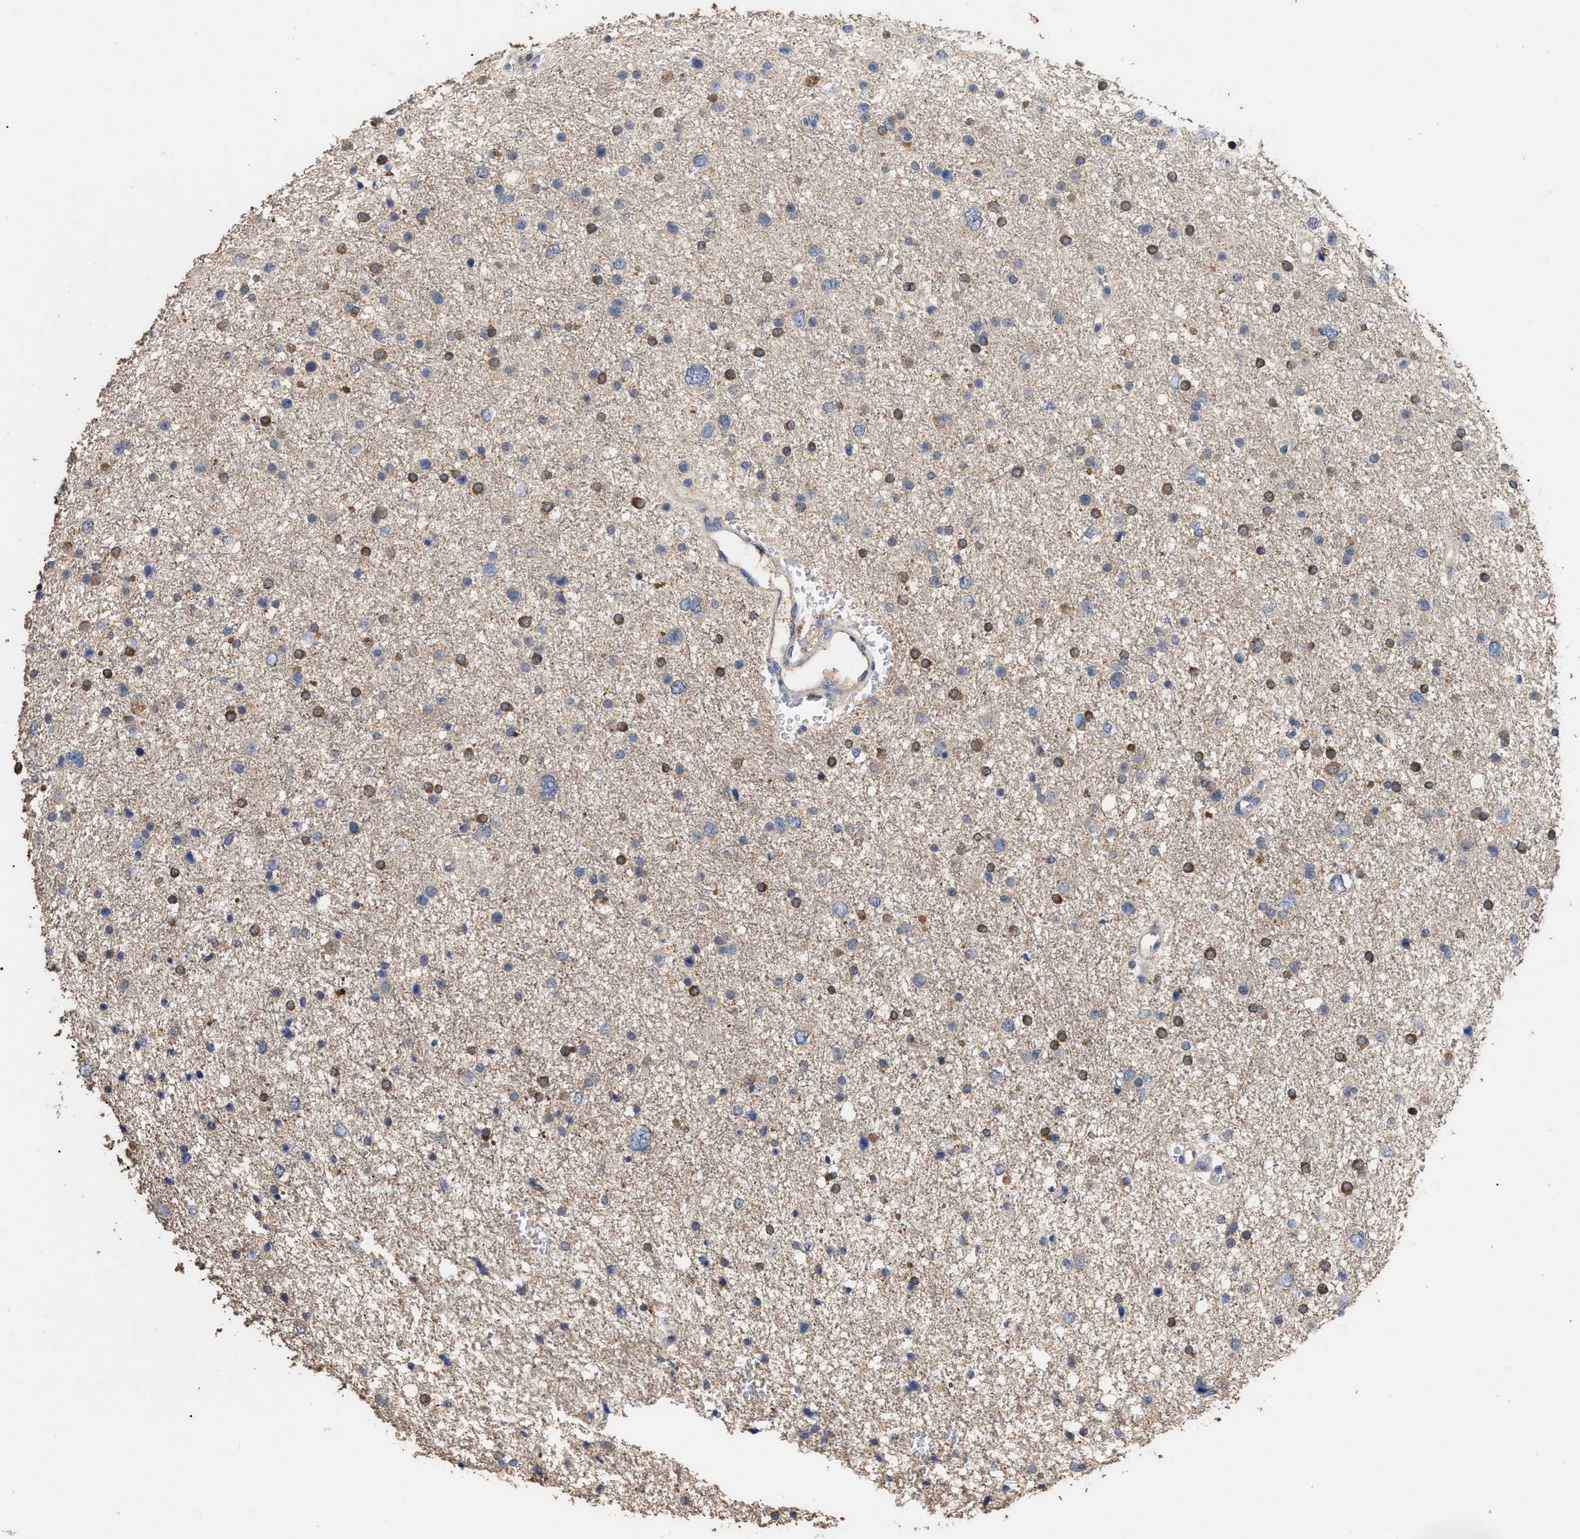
{"staining": {"intensity": "moderate", "quantity": "25%-75%", "location": "cytoplasmic/membranous"}, "tissue": "glioma", "cell_type": "Tumor cells", "image_type": "cancer", "snomed": [{"axis": "morphology", "description": "Glioma, malignant, Low grade"}, {"axis": "topography", "description": "Brain"}], "caption": "Protein positivity by immunohistochemistry shows moderate cytoplasmic/membranous expression in approximately 25%-75% of tumor cells in glioma. (DAB (3,3'-diaminobenzidine) IHC, brown staining for protein, blue staining for nuclei).", "gene": "GPR179", "patient": {"sex": "female", "age": 37}}